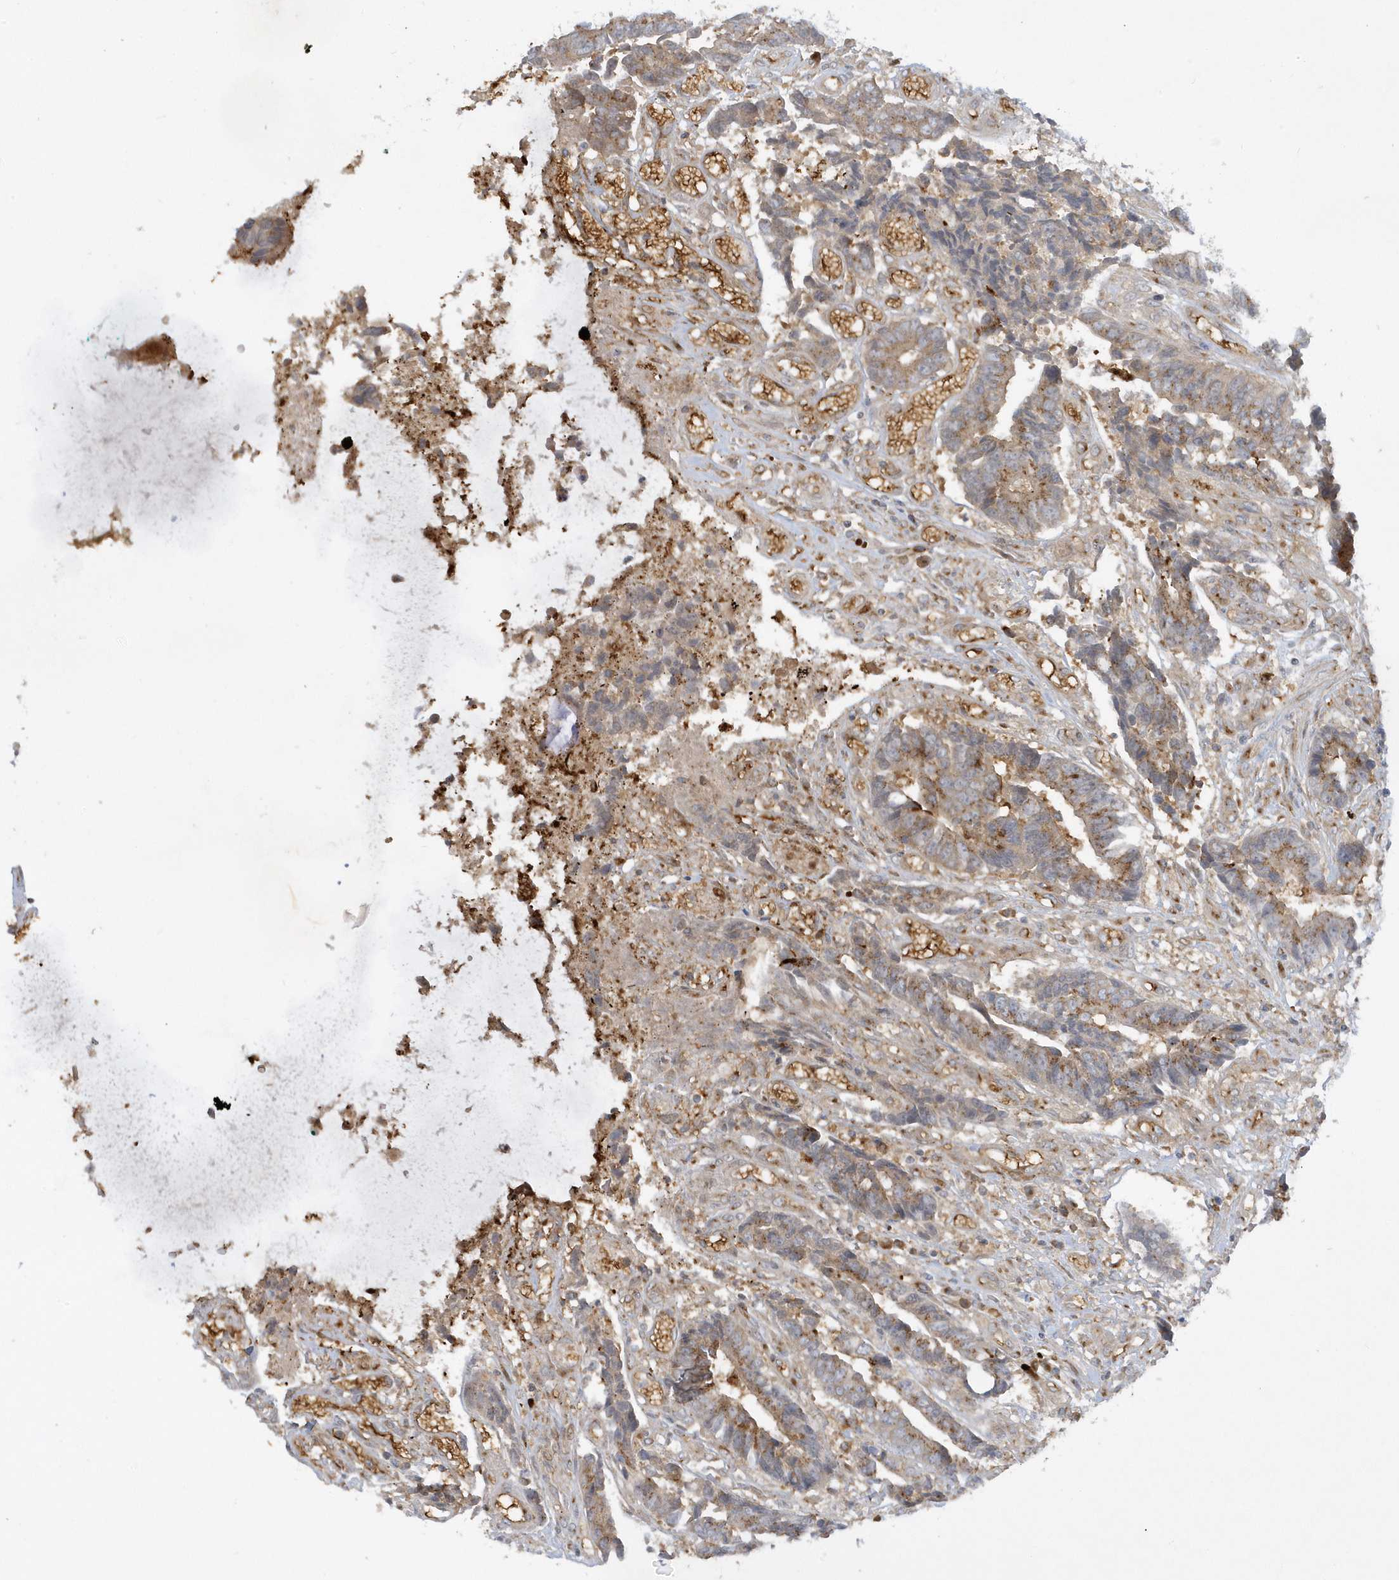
{"staining": {"intensity": "moderate", "quantity": ">75%", "location": "cytoplasmic/membranous"}, "tissue": "colorectal cancer", "cell_type": "Tumor cells", "image_type": "cancer", "snomed": [{"axis": "morphology", "description": "Adenocarcinoma, NOS"}, {"axis": "topography", "description": "Rectum"}], "caption": "A high-resolution photomicrograph shows immunohistochemistry (IHC) staining of colorectal cancer, which shows moderate cytoplasmic/membranous staining in about >75% of tumor cells.", "gene": "RPP40", "patient": {"sex": "male", "age": 84}}